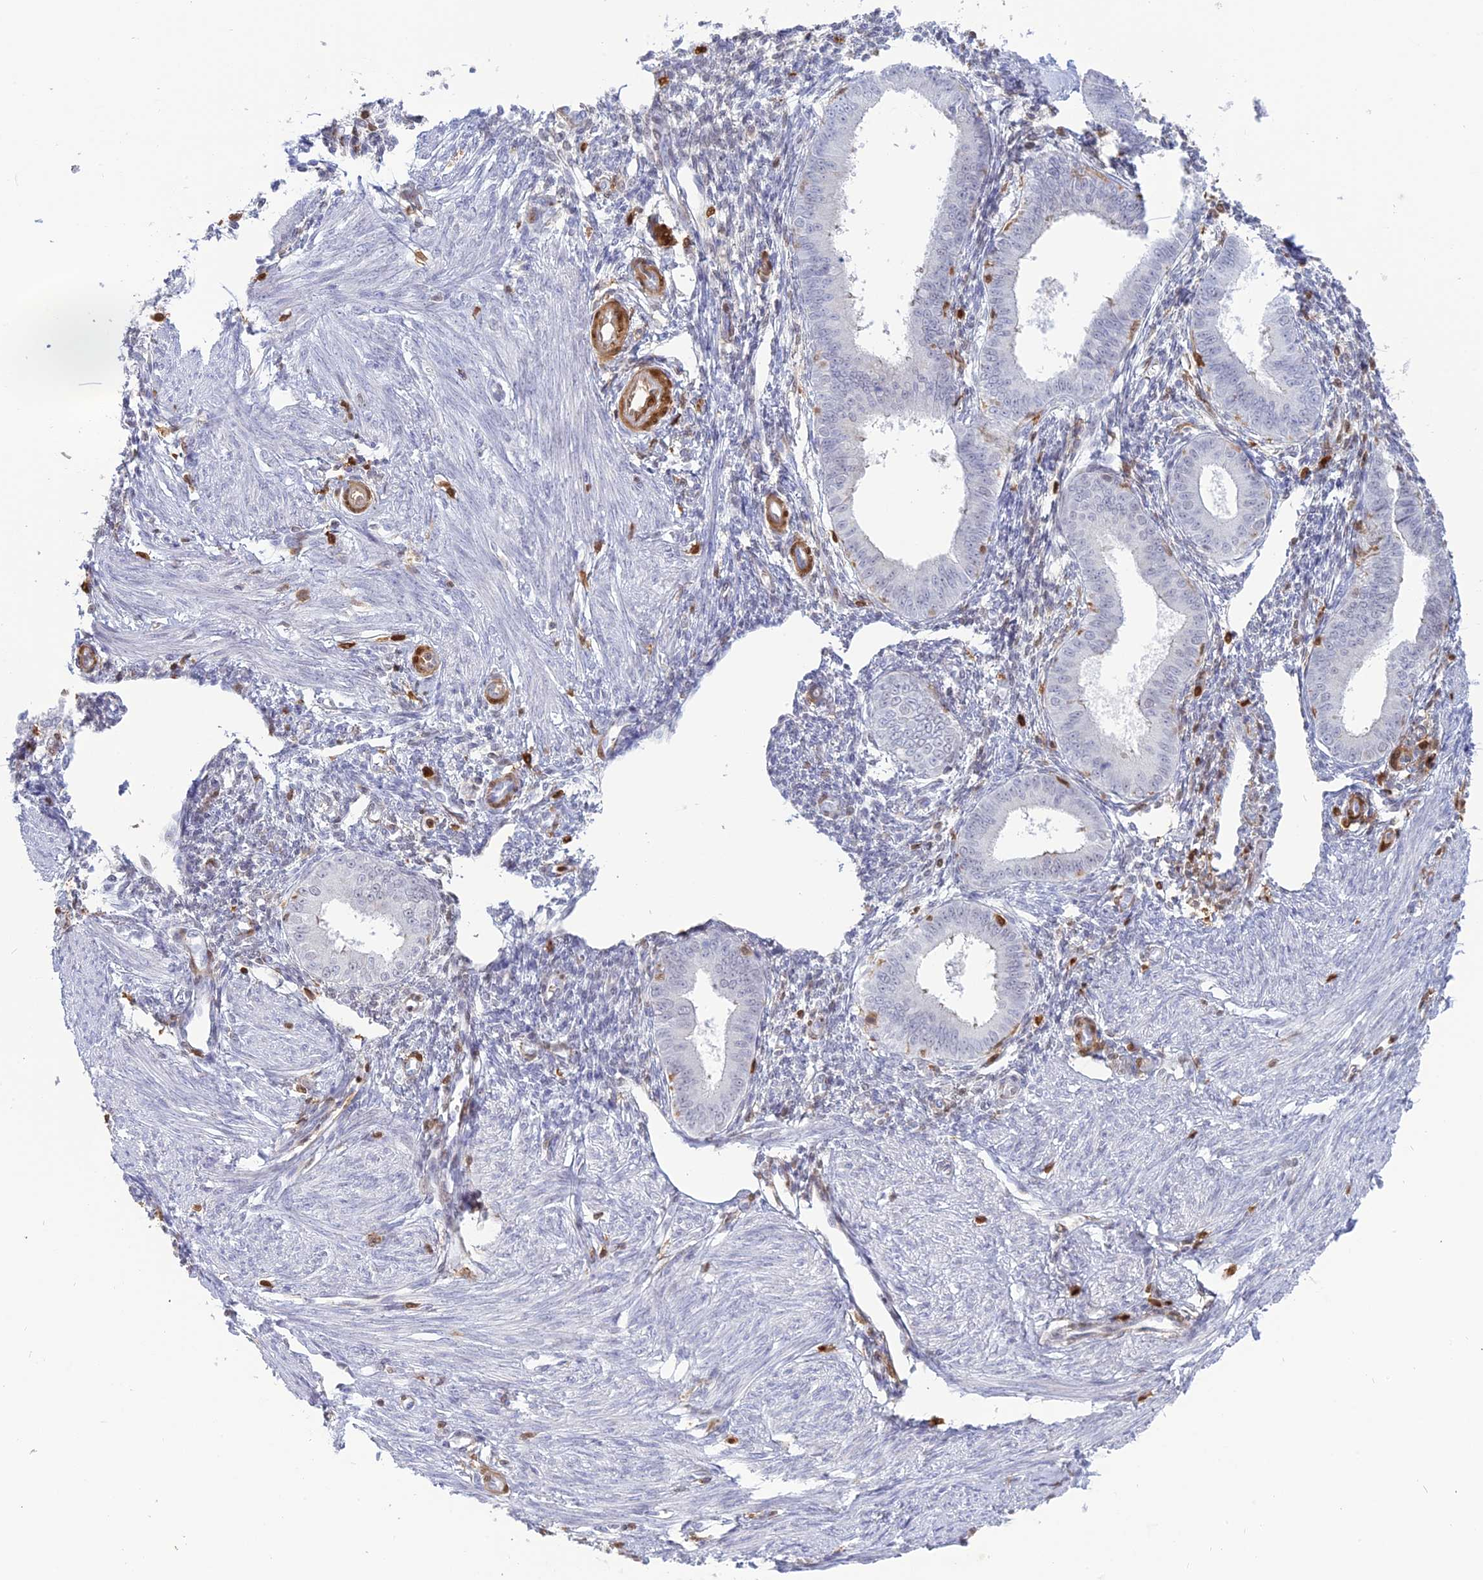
{"staining": {"intensity": "negative", "quantity": "none", "location": "none"}, "tissue": "endometrium", "cell_type": "Cells in endometrial stroma", "image_type": "normal", "snomed": [{"axis": "morphology", "description": "Normal tissue, NOS"}, {"axis": "topography", "description": "Uterus"}, {"axis": "topography", "description": "Endometrium"}], "caption": "IHC of normal endometrium exhibits no positivity in cells in endometrial stroma.", "gene": "PGBD4", "patient": {"sex": "female", "age": 48}}